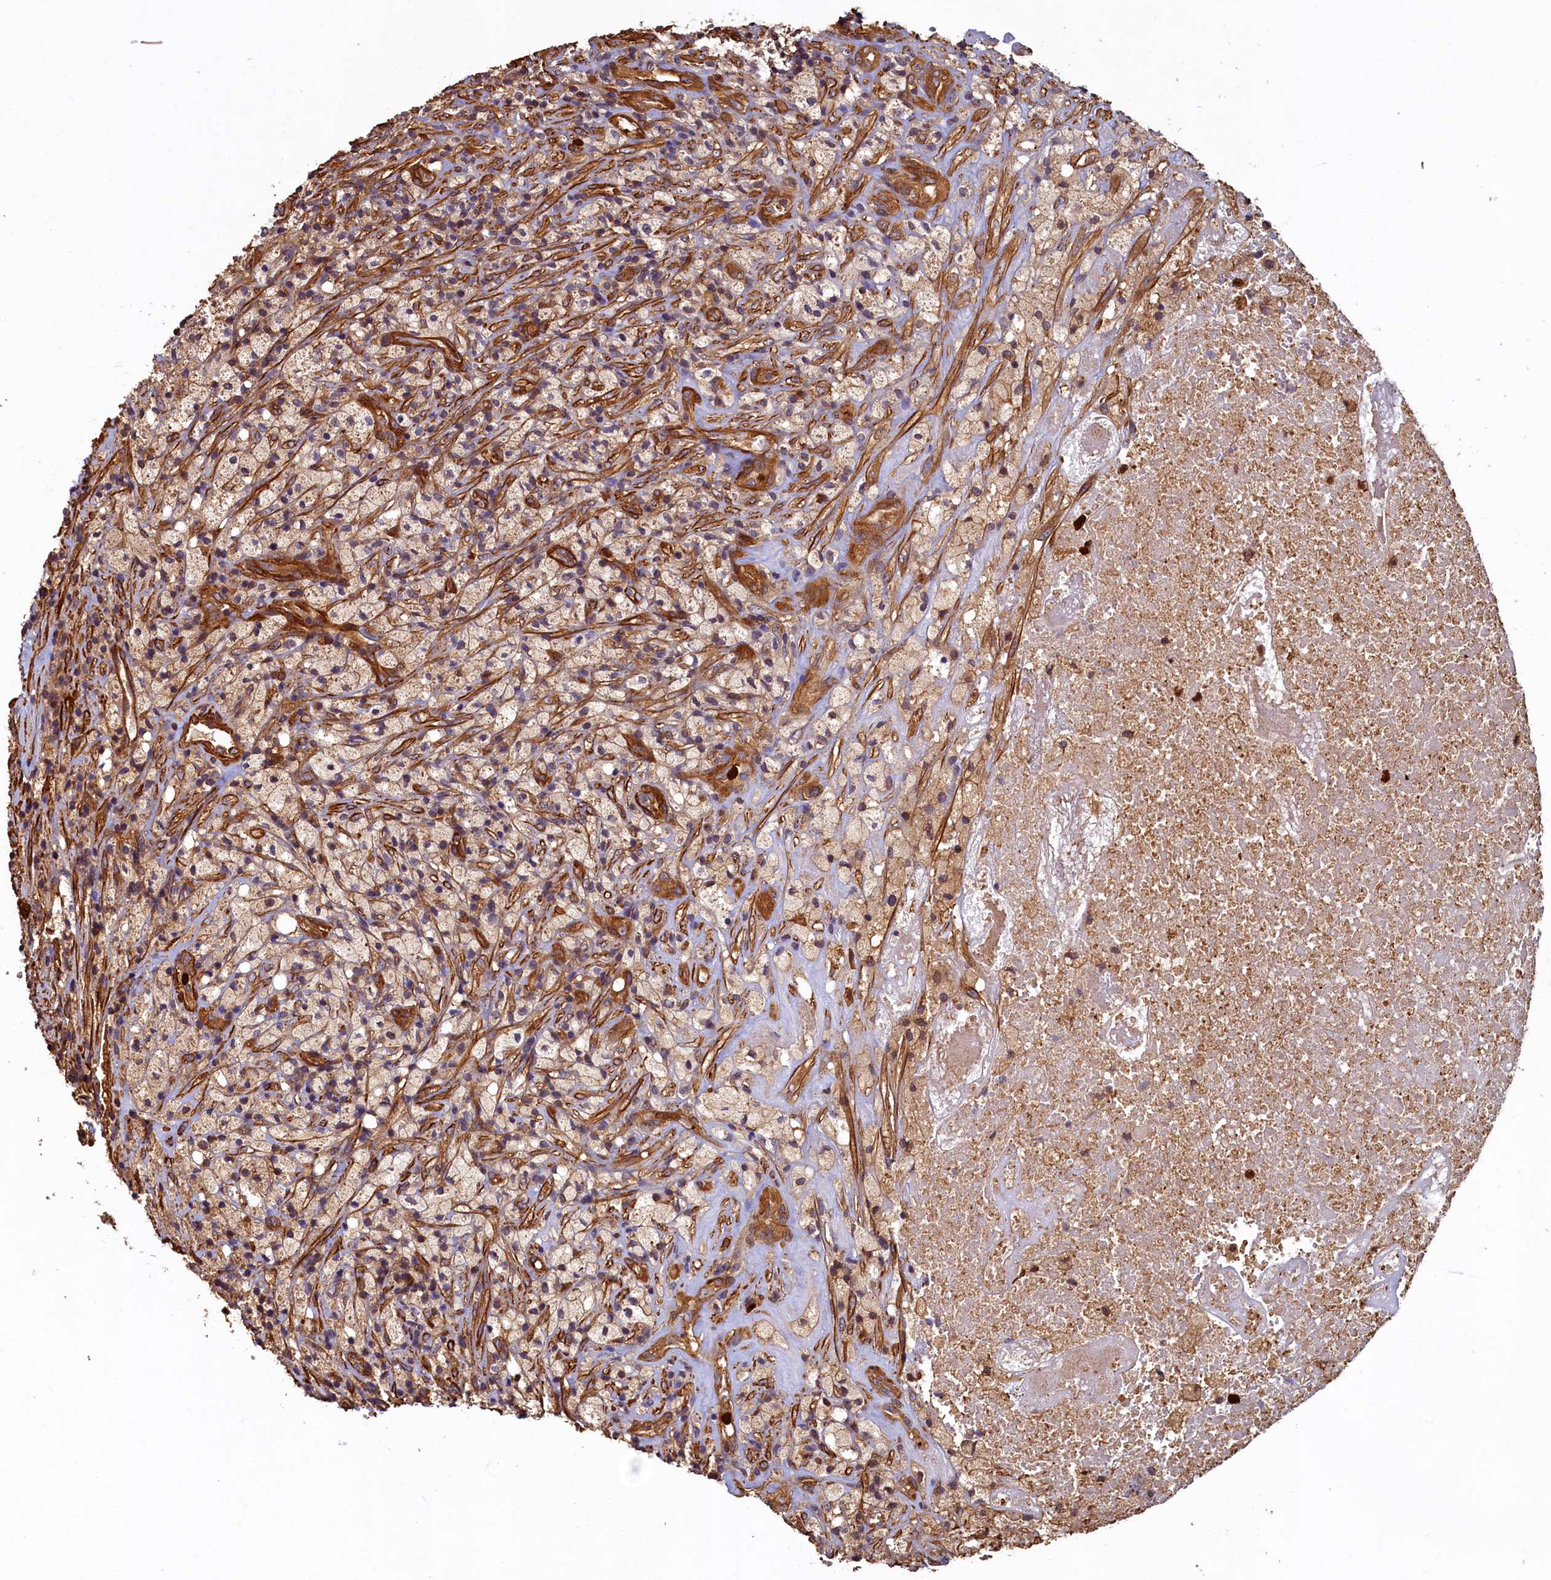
{"staining": {"intensity": "weak", "quantity": ">75%", "location": "cytoplasmic/membranous"}, "tissue": "glioma", "cell_type": "Tumor cells", "image_type": "cancer", "snomed": [{"axis": "morphology", "description": "Glioma, malignant, High grade"}, {"axis": "topography", "description": "Brain"}], "caption": "There is low levels of weak cytoplasmic/membranous staining in tumor cells of glioma, as demonstrated by immunohistochemical staining (brown color).", "gene": "CCDC102B", "patient": {"sex": "male", "age": 69}}